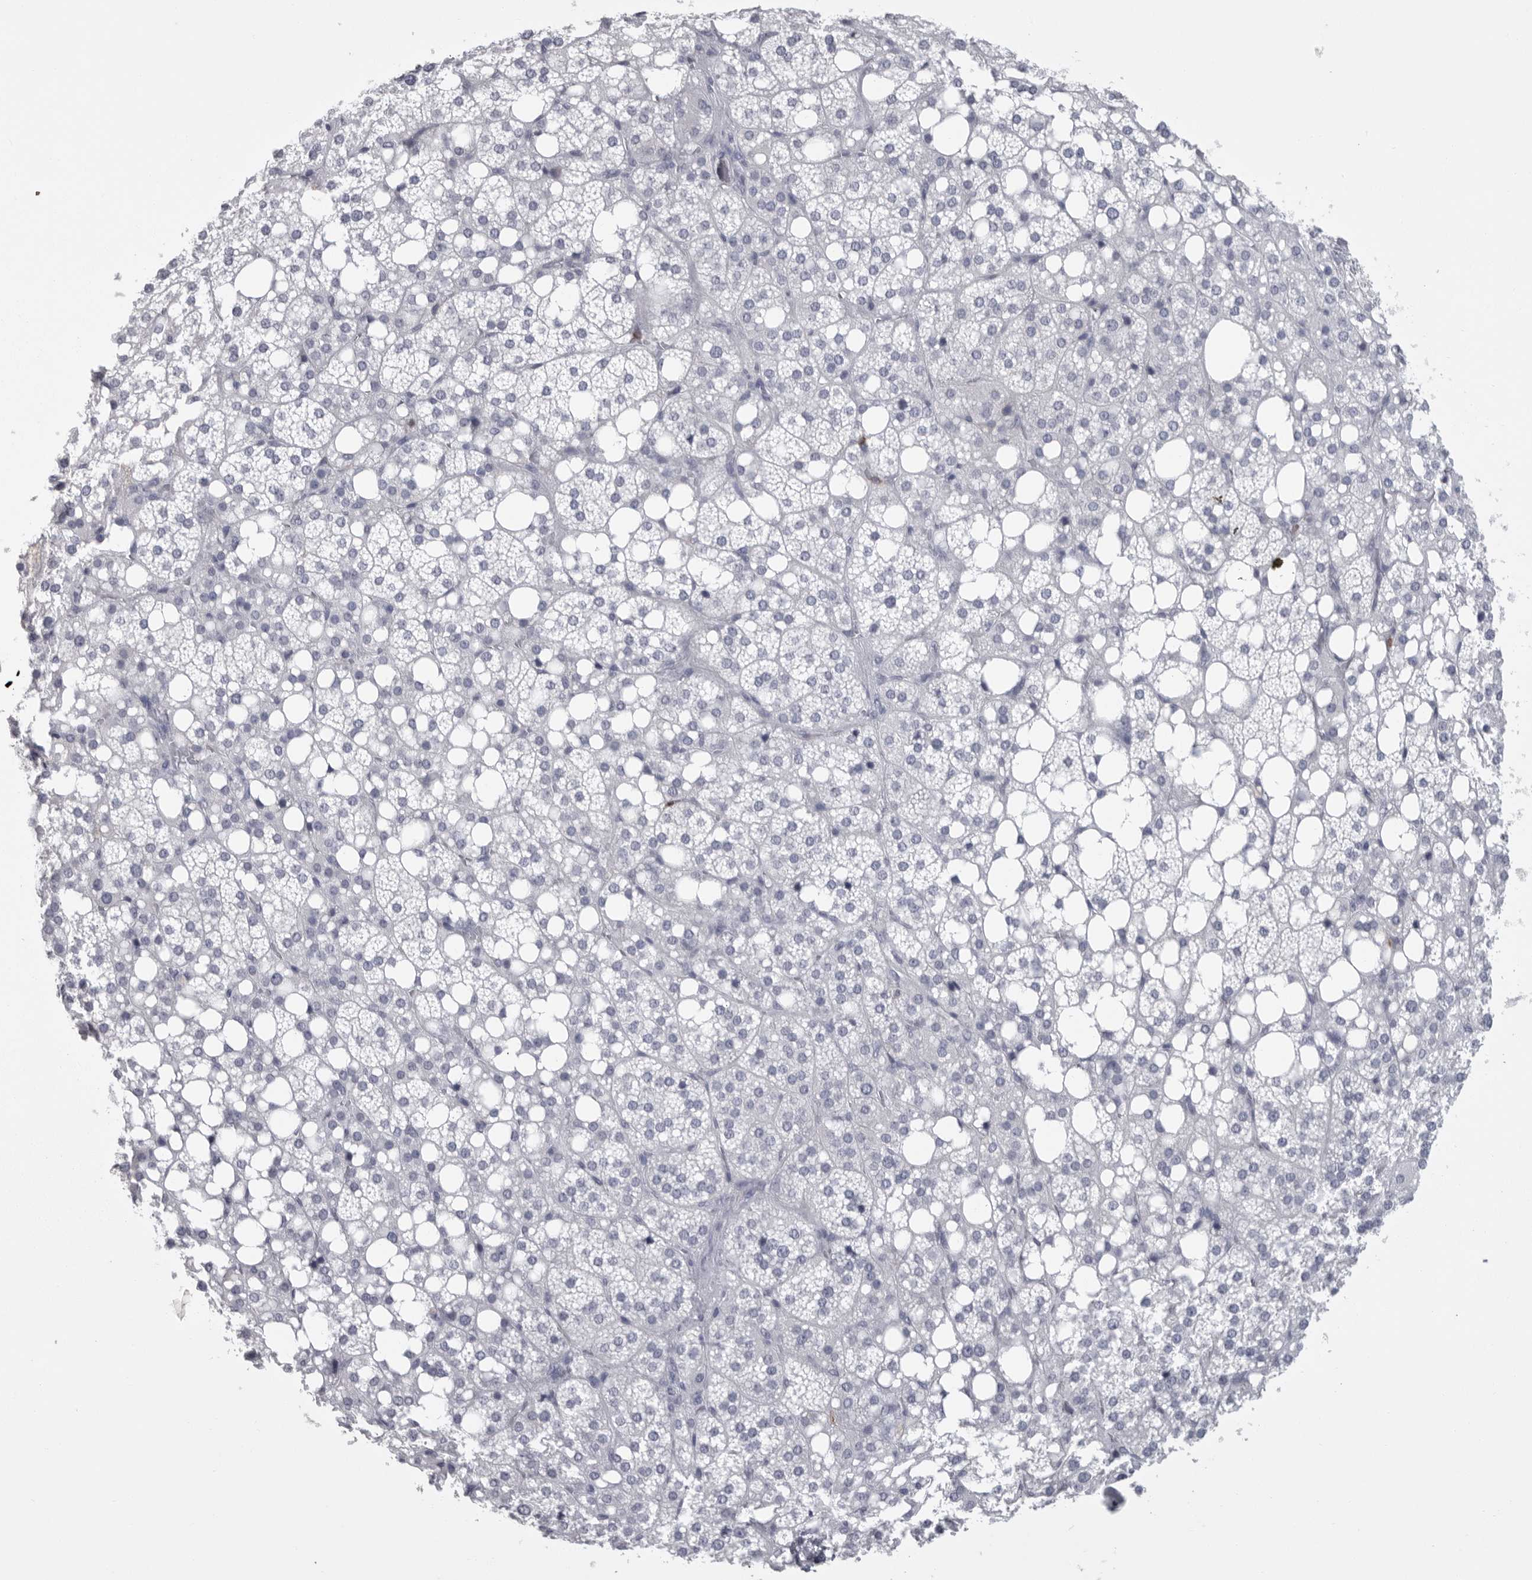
{"staining": {"intensity": "negative", "quantity": "none", "location": "none"}, "tissue": "adrenal gland", "cell_type": "Glandular cells", "image_type": "normal", "snomed": [{"axis": "morphology", "description": "Normal tissue, NOS"}, {"axis": "topography", "description": "Adrenal gland"}], "caption": "IHC histopathology image of normal adrenal gland stained for a protein (brown), which exhibits no staining in glandular cells.", "gene": "GNLY", "patient": {"sex": "female", "age": 59}}